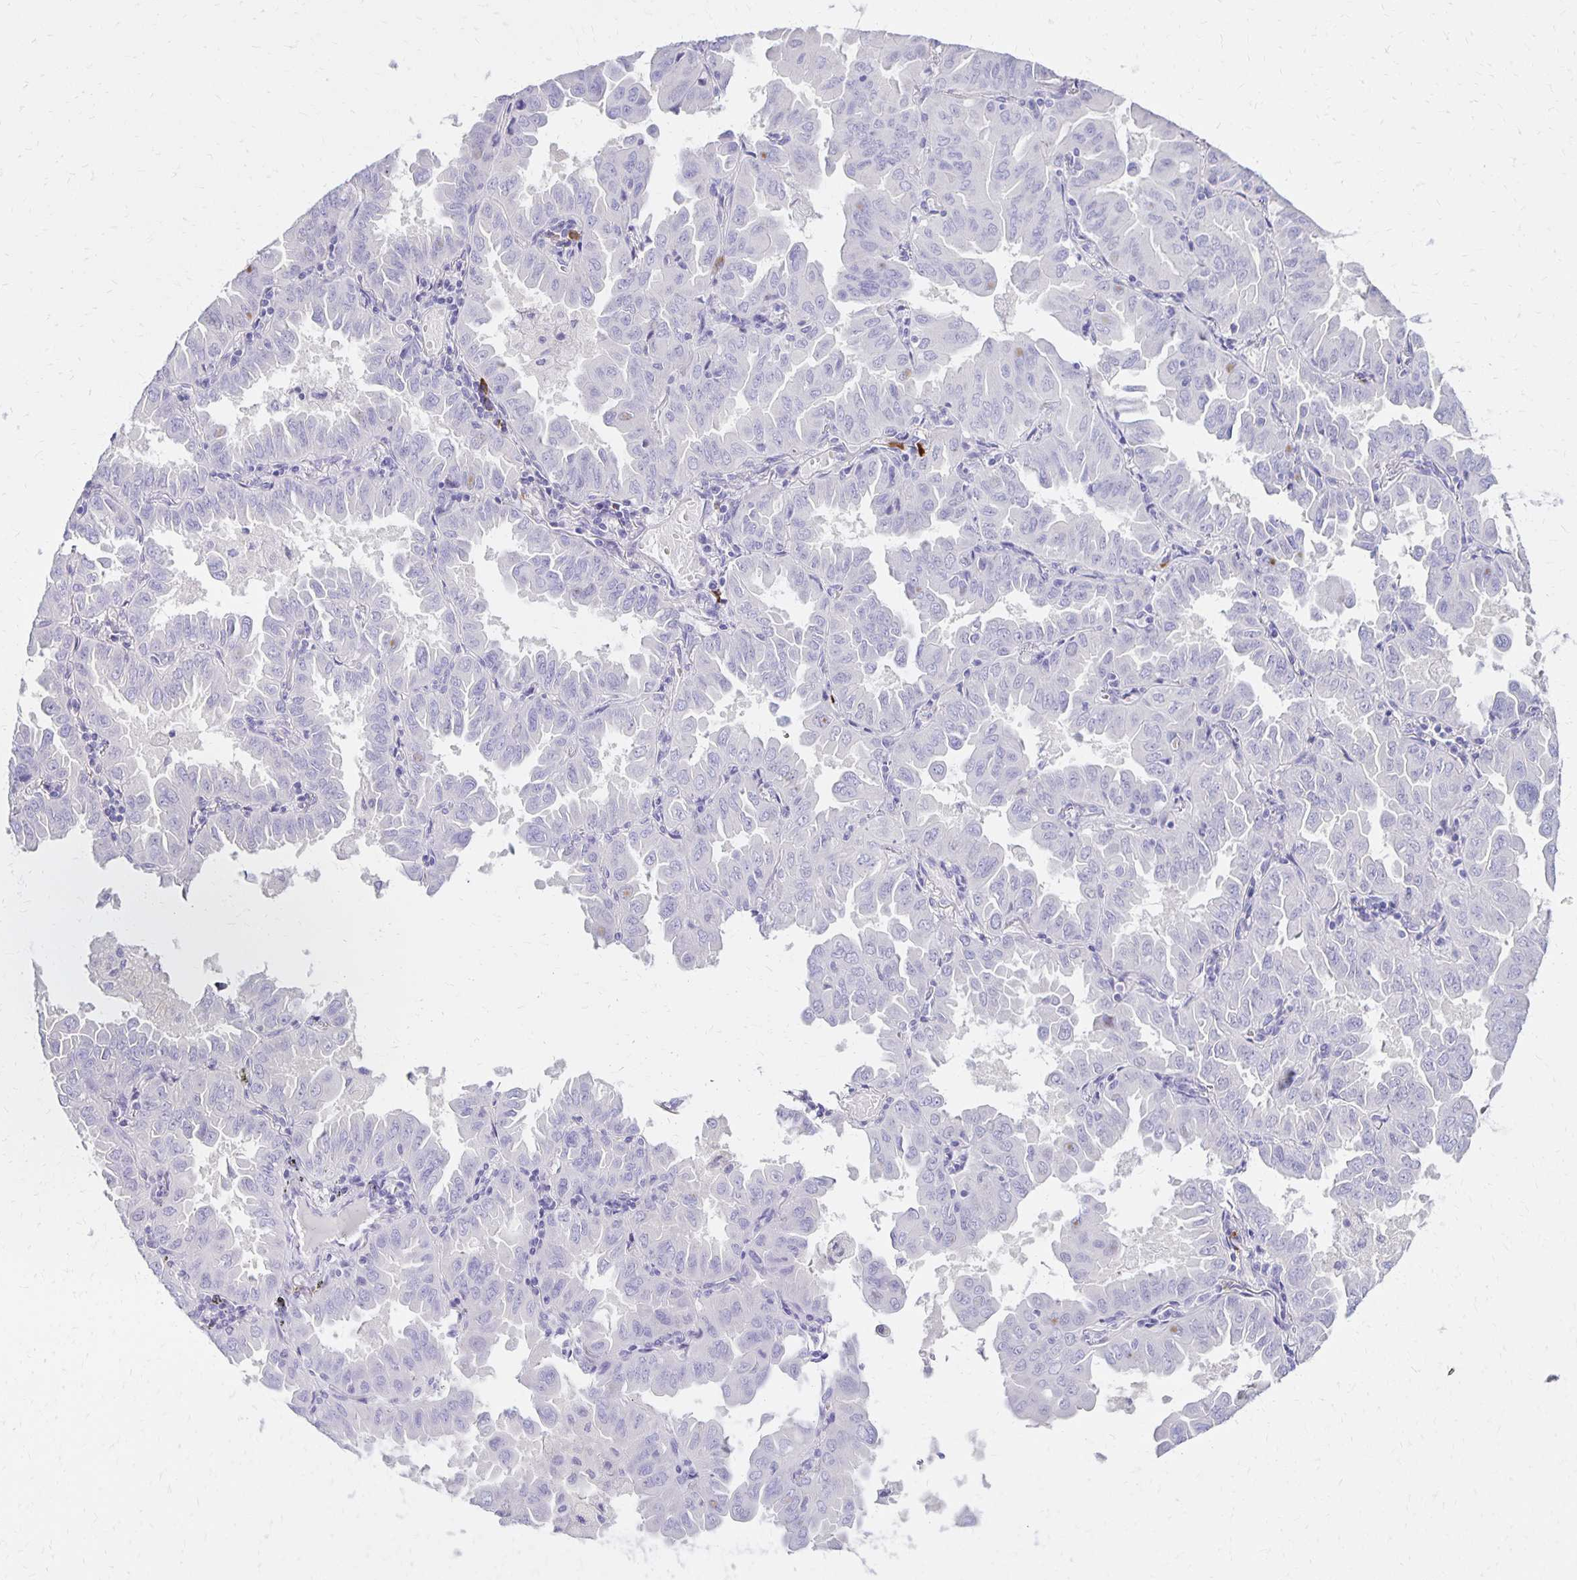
{"staining": {"intensity": "negative", "quantity": "none", "location": "none"}, "tissue": "lung cancer", "cell_type": "Tumor cells", "image_type": "cancer", "snomed": [{"axis": "morphology", "description": "Adenocarcinoma, NOS"}, {"axis": "topography", "description": "Lung"}], "caption": "This micrograph is of lung cancer (adenocarcinoma) stained with immunohistochemistry to label a protein in brown with the nuclei are counter-stained blue. There is no staining in tumor cells.", "gene": "FNTB", "patient": {"sex": "male", "age": 64}}